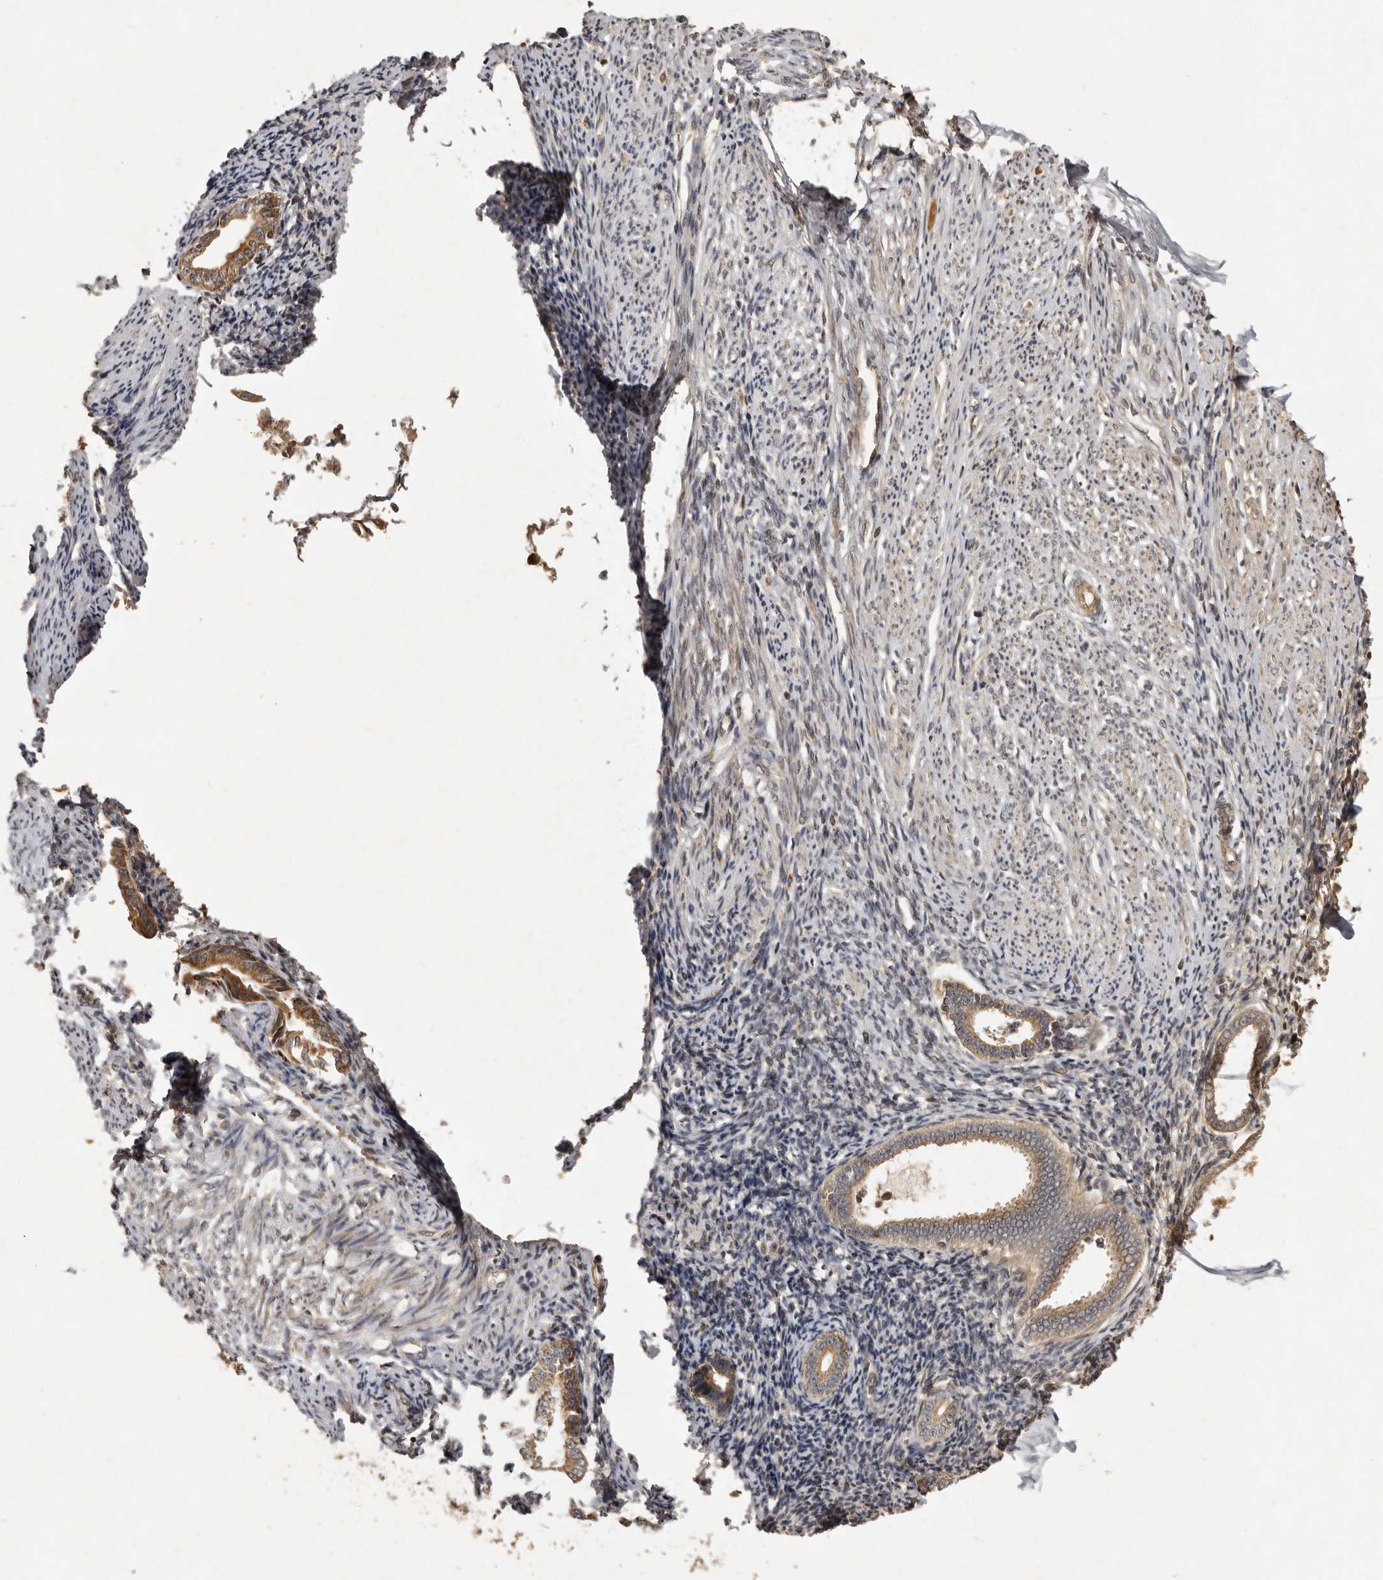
{"staining": {"intensity": "moderate", "quantity": ">75%", "location": "cytoplasmic/membranous"}, "tissue": "endometrium", "cell_type": "Cells in endometrial stroma", "image_type": "normal", "snomed": [{"axis": "morphology", "description": "Normal tissue, NOS"}, {"axis": "topography", "description": "Endometrium"}], "caption": "This micrograph demonstrates benign endometrium stained with immunohistochemistry (IHC) to label a protein in brown. The cytoplasmic/membranous of cells in endometrial stroma show moderate positivity for the protein. Nuclei are counter-stained blue.", "gene": "SEMA3A", "patient": {"sex": "female", "age": 56}}